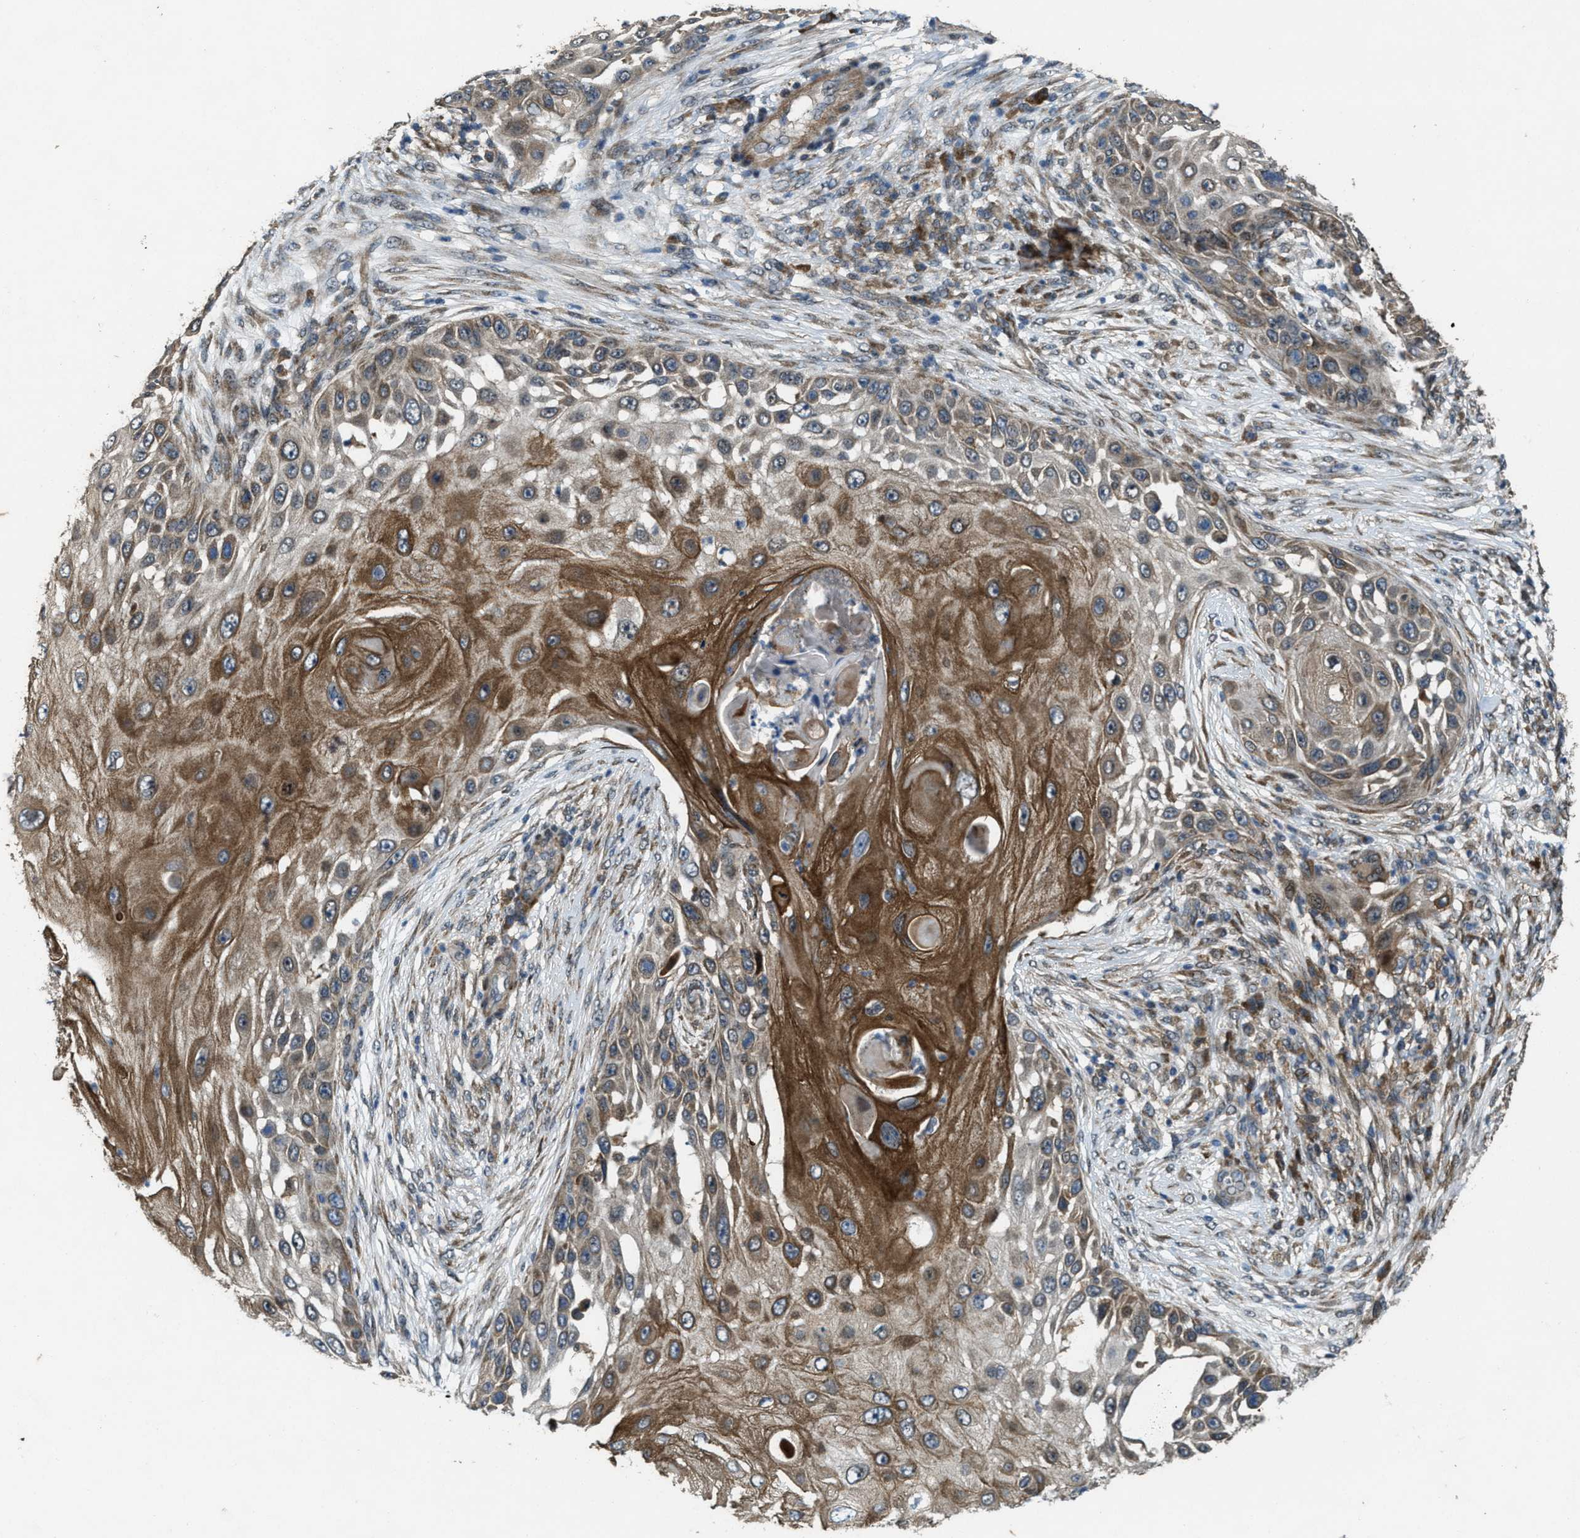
{"staining": {"intensity": "moderate", "quantity": ">75%", "location": "cytoplasmic/membranous"}, "tissue": "skin cancer", "cell_type": "Tumor cells", "image_type": "cancer", "snomed": [{"axis": "morphology", "description": "Squamous cell carcinoma, NOS"}, {"axis": "topography", "description": "Skin"}], "caption": "Moderate cytoplasmic/membranous protein staining is identified in about >75% of tumor cells in squamous cell carcinoma (skin).", "gene": "LRRC72", "patient": {"sex": "female", "age": 44}}